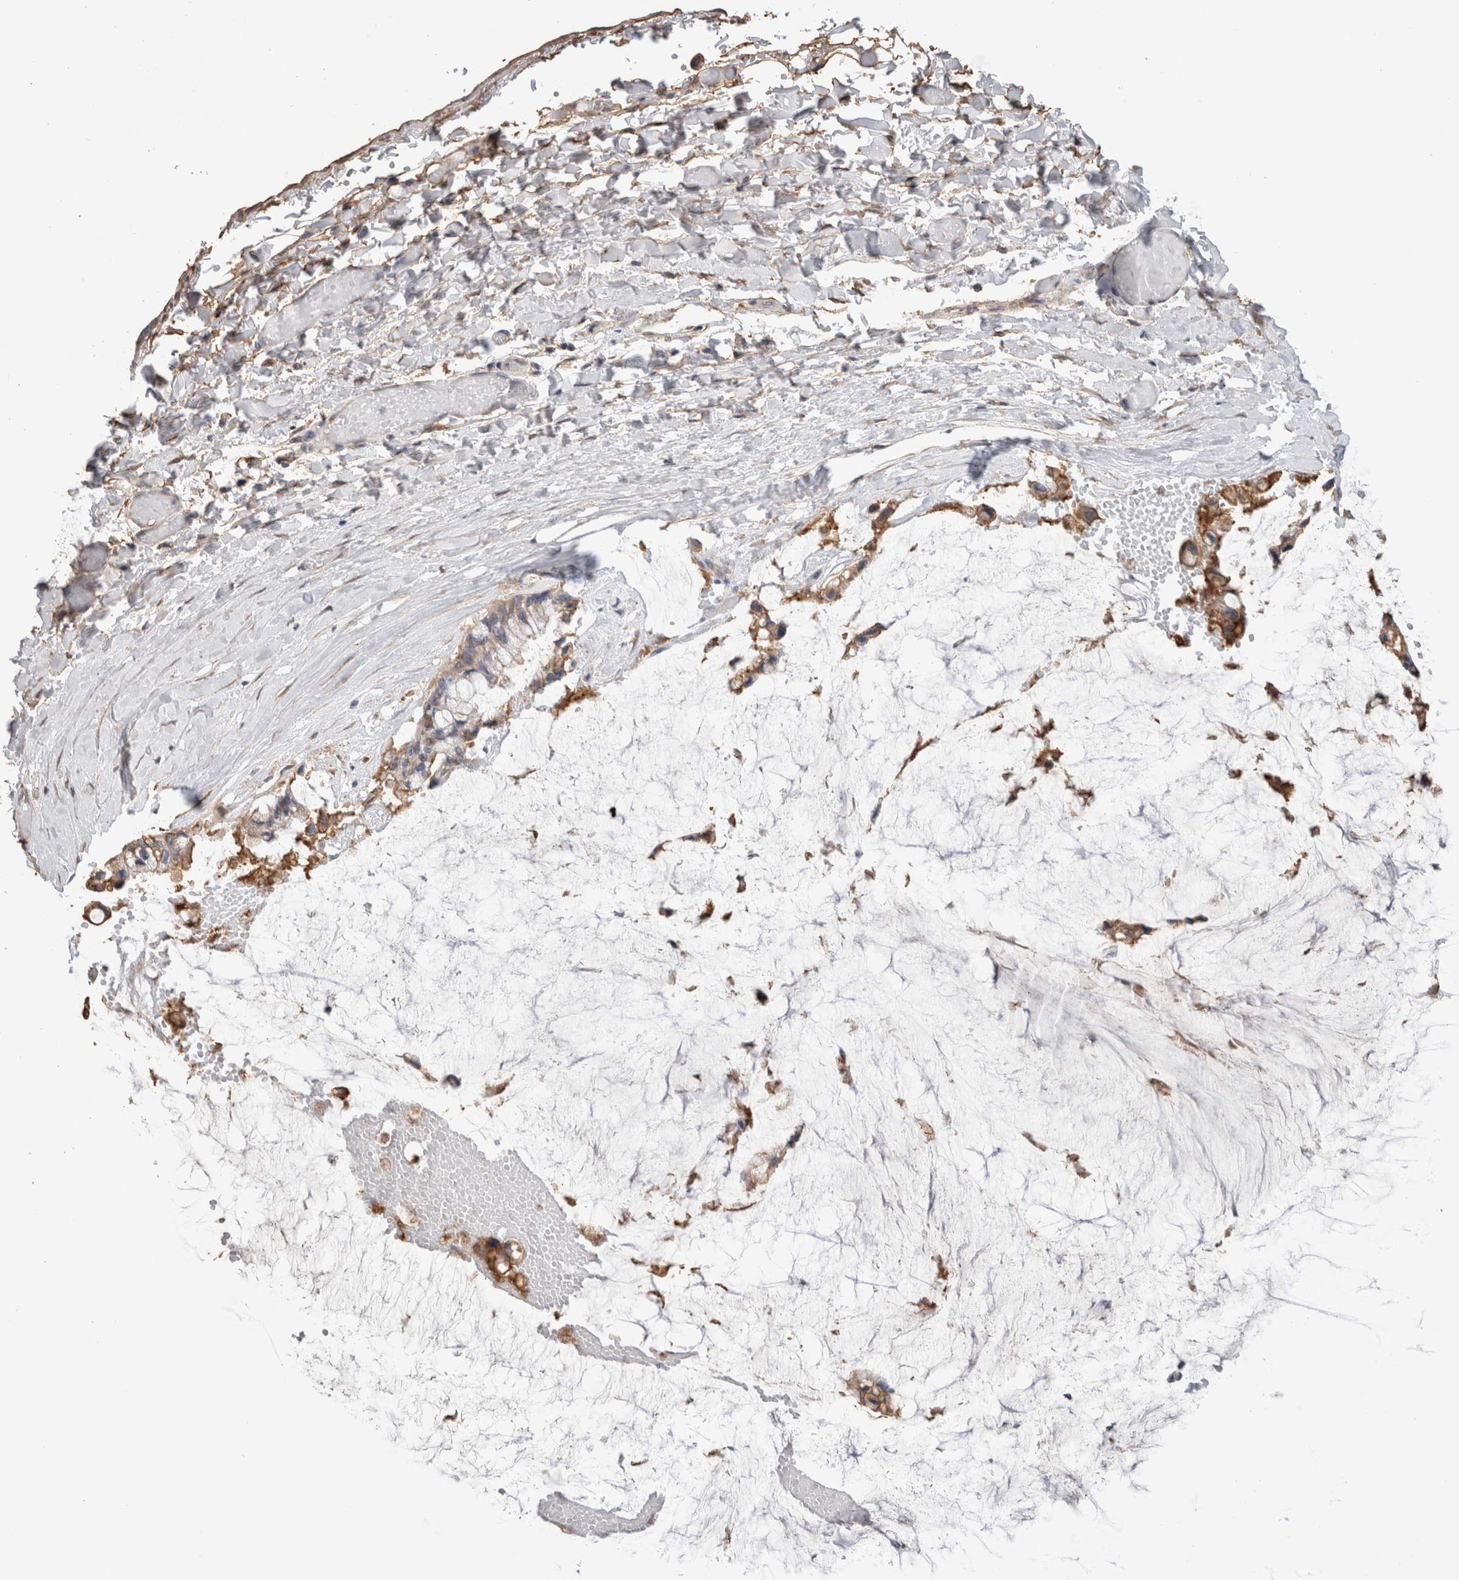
{"staining": {"intensity": "moderate", "quantity": "<25%", "location": "cytoplasmic/membranous"}, "tissue": "ovarian cancer", "cell_type": "Tumor cells", "image_type": "cancer", "snomed": [{"axis": "morphology", "description": "Cystadenocarcinoma, mucinous, NOS"}, {"axis": "topography", "description": "Ovary"}], "caption": "Immunohistochemistry staining of mucinous cystadenocarcinoma (ovarian), which displays low levels of moderate cytoplasmic/membranous staining in about <25% of tumor cells indicating moderate cytoplasmic/membranous protein expression. The staining was performed using DAB (3,3'-diaminobenzidine) (brown) for protein detection and nuclei were counterstained in hematoxylin (blue).", "gene": "S100A10", "patient": {"sex": "female", "age": 39}}